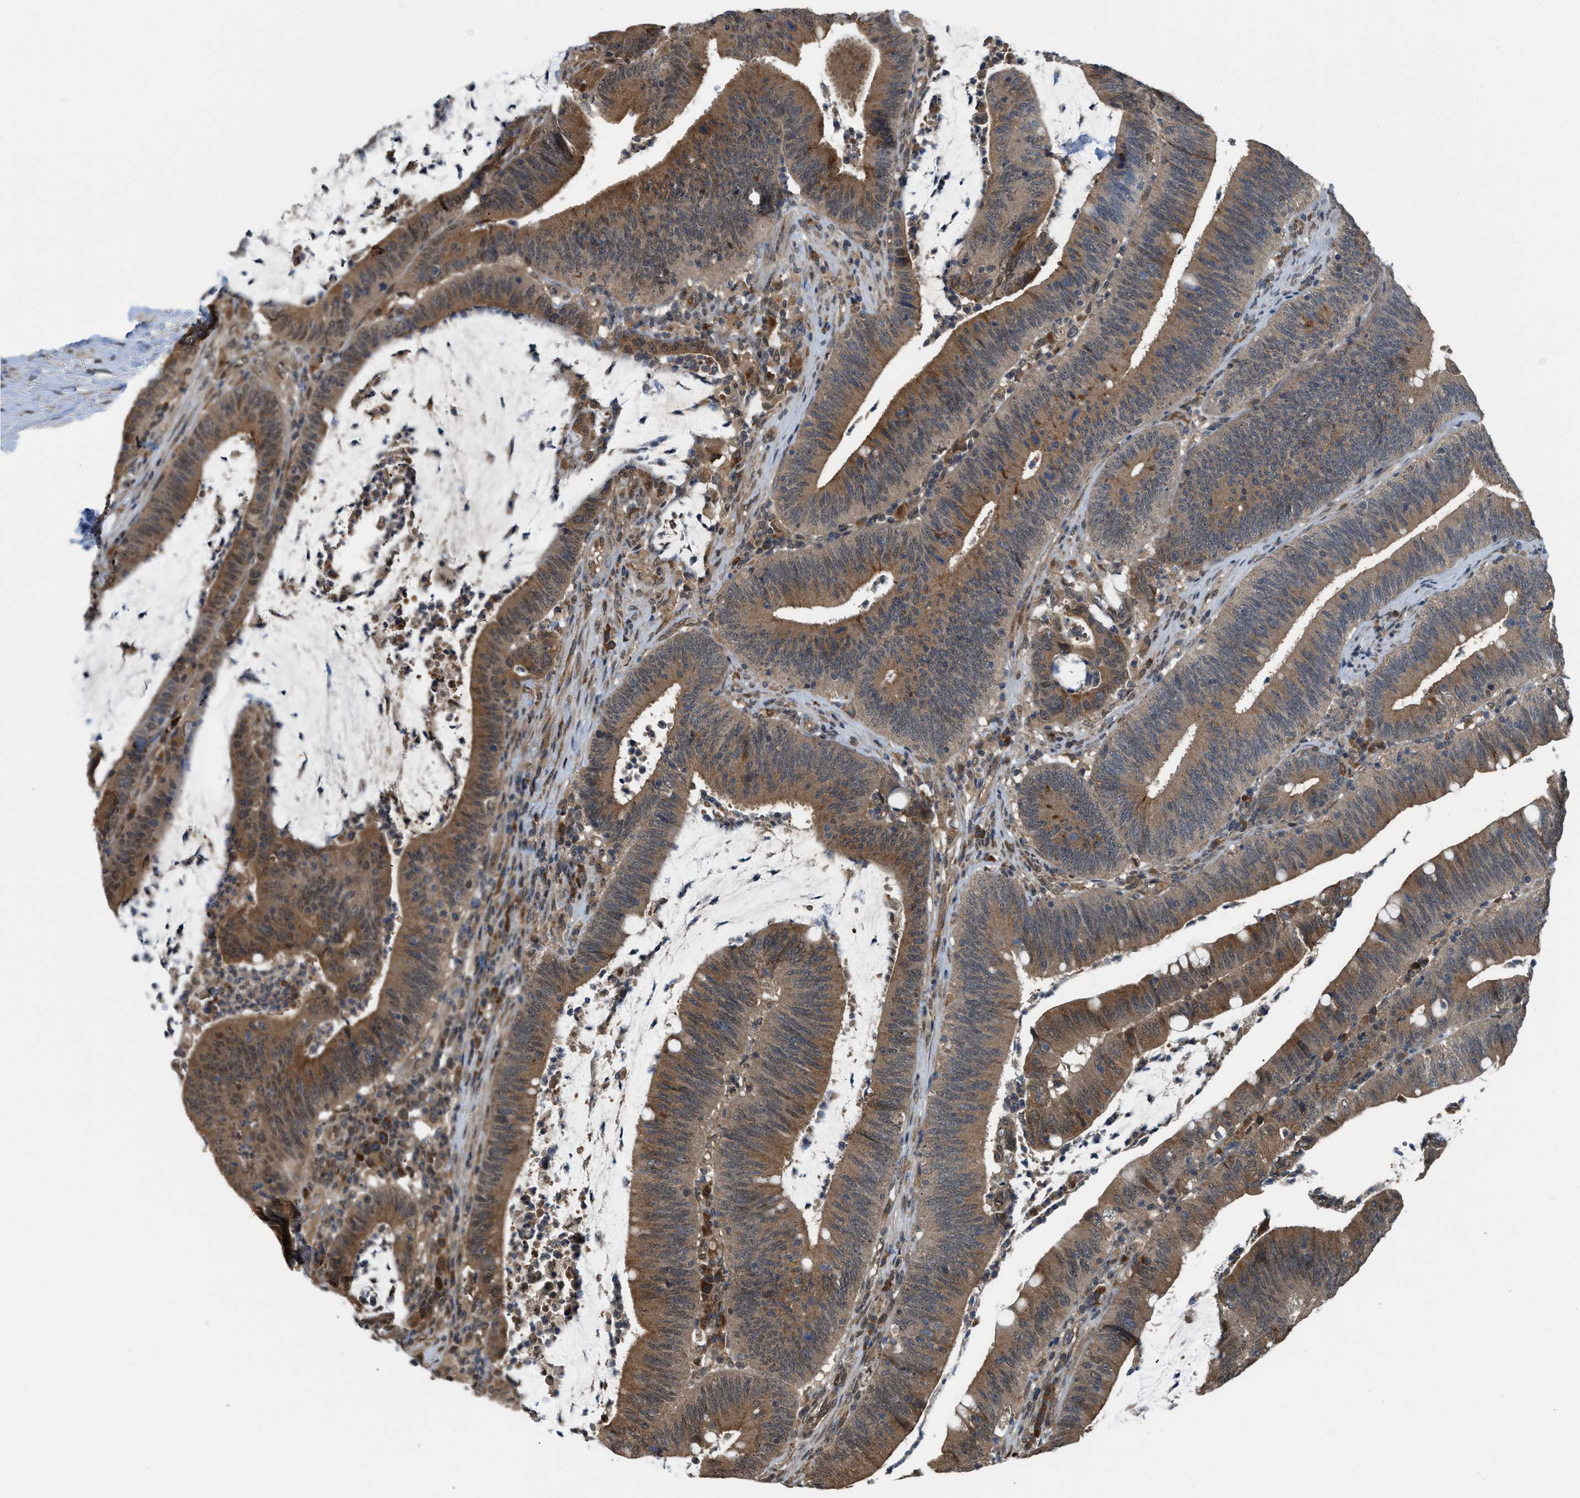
{"staining": {"intensity": "moderate", "quantity": ">75%", "location": "cytoplasmic/membranous"}, "tissue": "colorectal cancer", "cell_type": "Tumor cells", "image_type": "cancer", "snomed": [{"axis": "morphology", "description": "Normal tissue, NOS"}, {"axis": "morphology", "description": "Adenocarcinoma, NOS"}, {"axis": "topography", "description": "Rectum"}], "caption": "Protein staining by IHC exhibits moderate cytoplasmic/membranous positivity in about >75% of tumor cells in colorectal adenocarcinoma.", "gene": "BCL7C", "patient": {"sex": "female", "age": 66}}